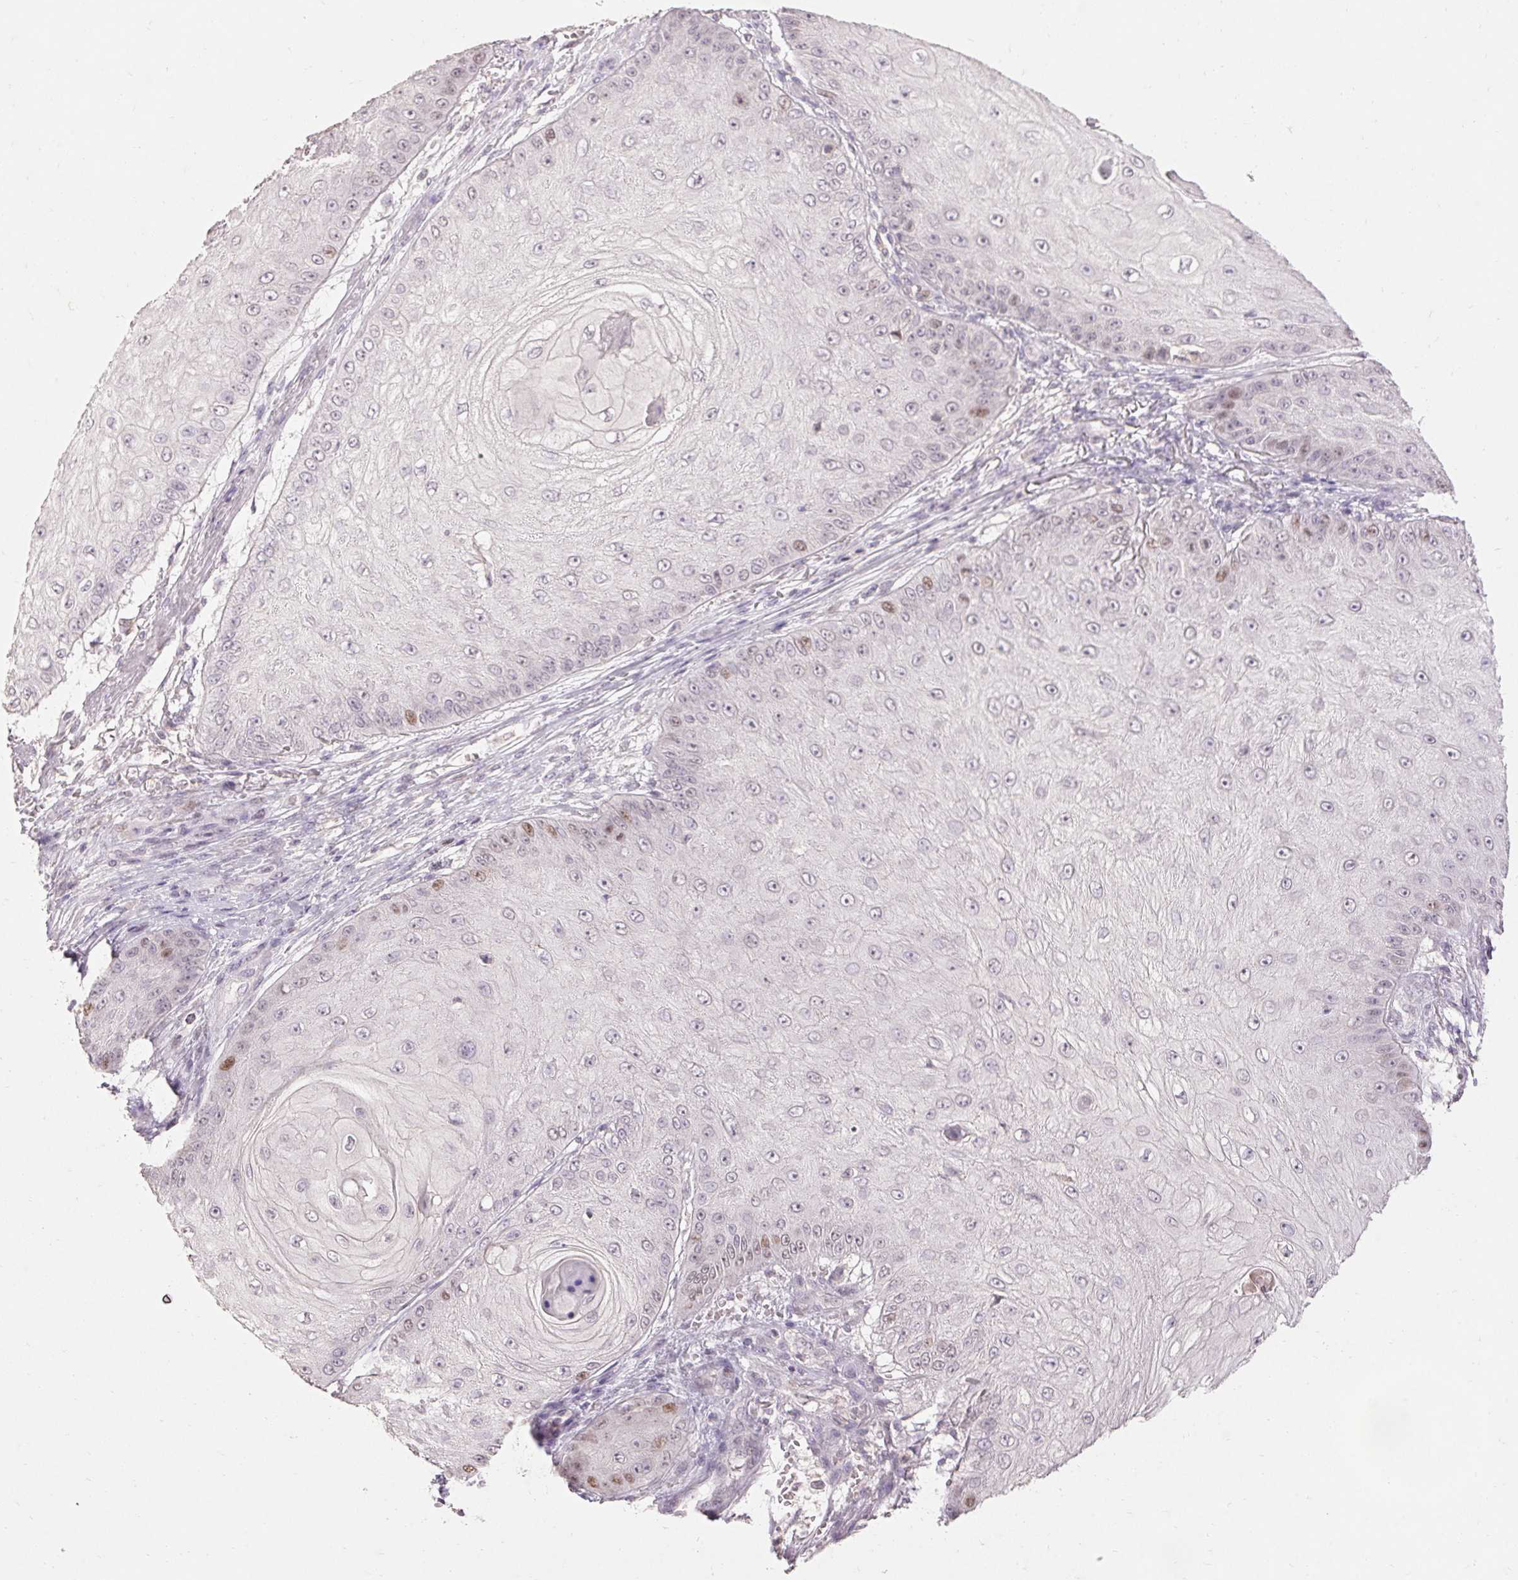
{"staining": {"intensity": "moderate", "quantity": "<25%", "location": "nuclear"}, "tissue": "skin cancer", "cell_type": "Tumor cells", "image_type": "cancer", "snomed": [{"axis": "morphology", "description": "Squamous cell carcinoma, NOS"}, {"axis": "topography", "description": "Skin"}], "caption": "A micrograph of human skin cancer stained for a protein demonstrates moderate nuclear brown staining in tumor cells.", "gene": "SKP2", "patient": {"sex": "male", "age": 70}}